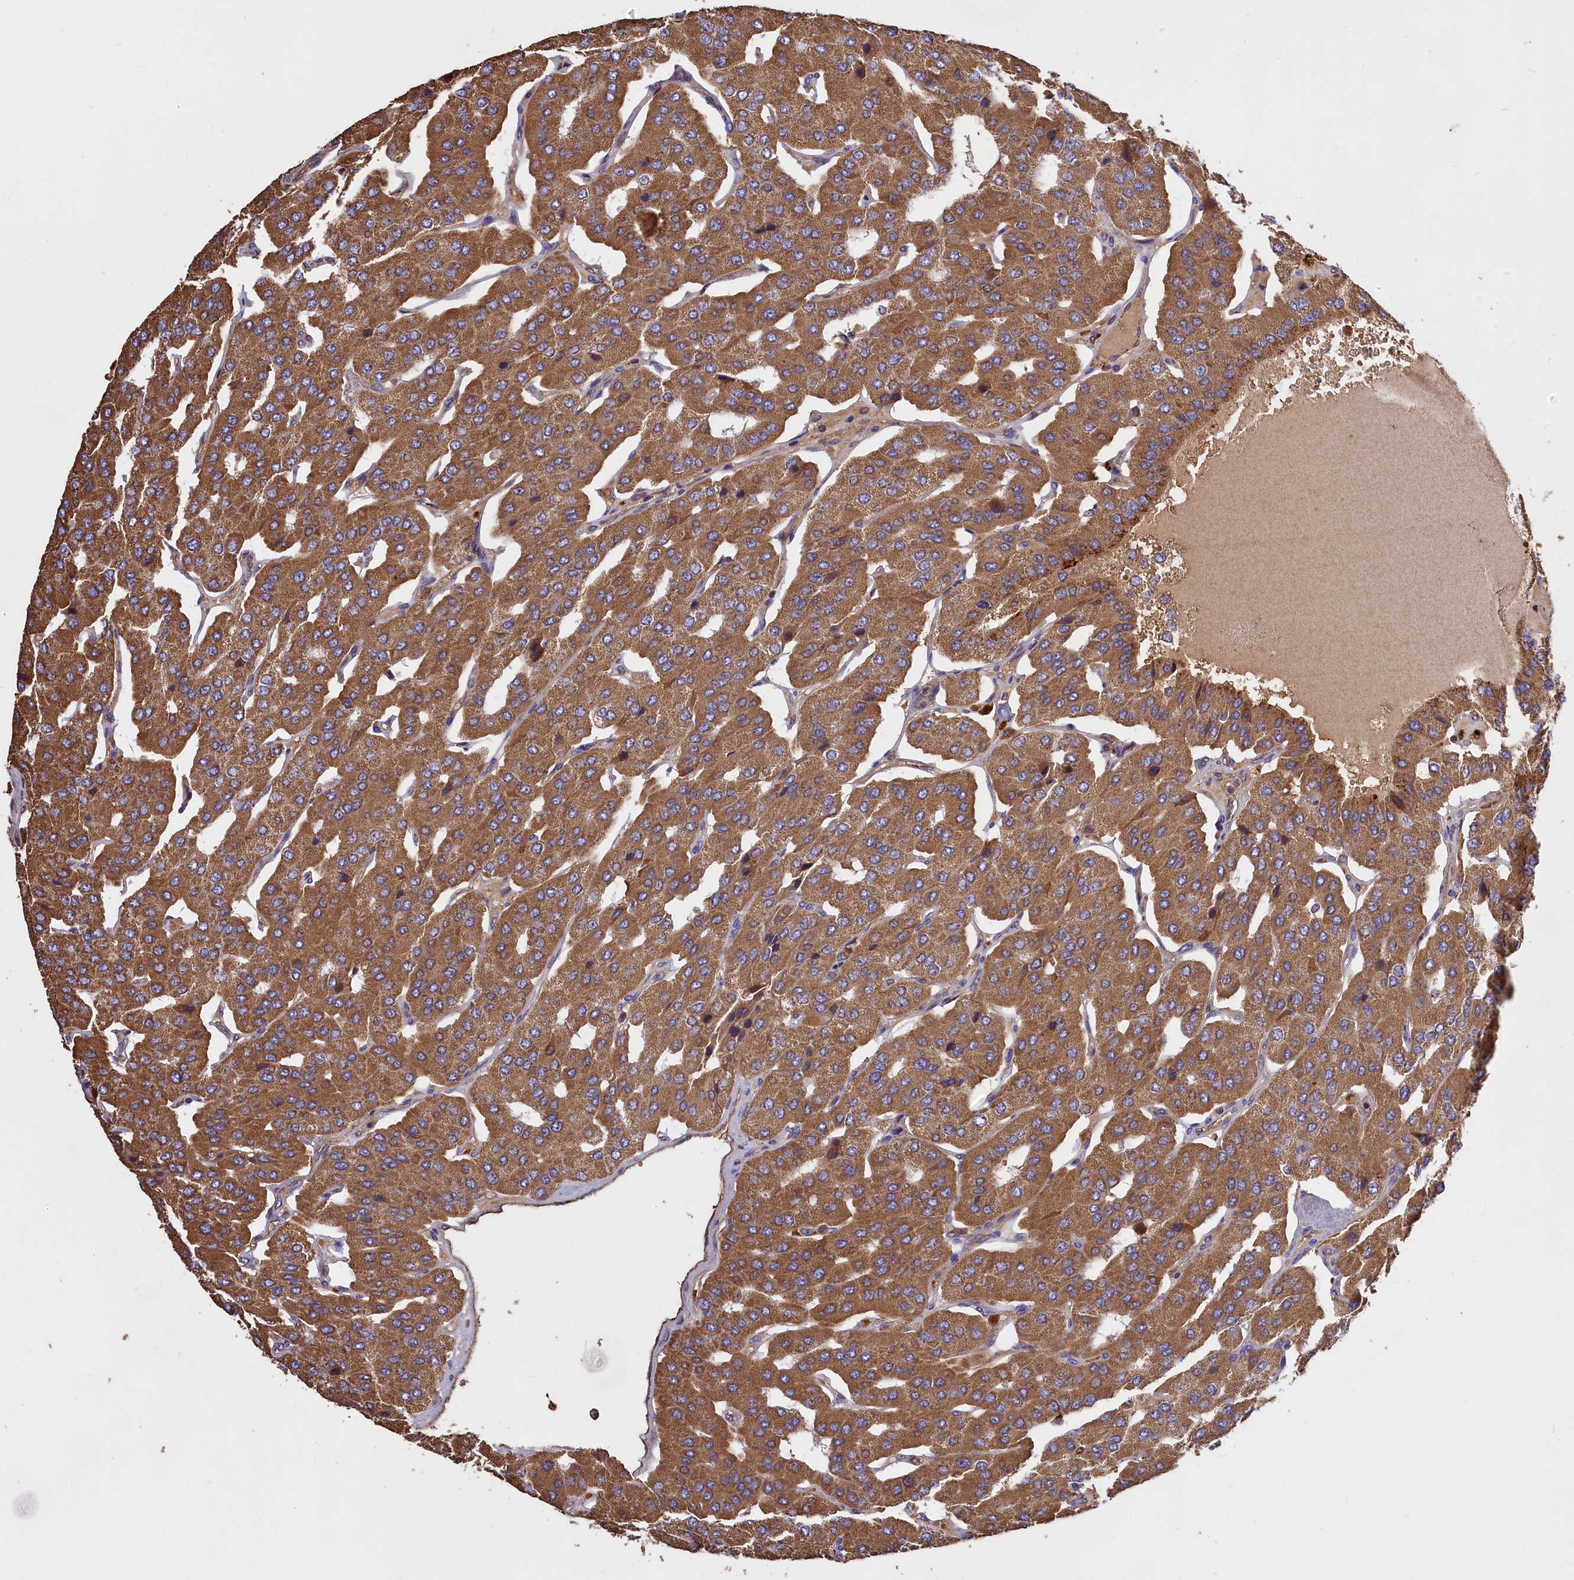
{"staining": {"intensity": "moderate", "quantity": "25%-75%", "location": "cytoplasmic/membranous"}, "tissue": "parathyroid gland", "cell_type": "Glandular cells", "image_type": "normal", "snomed": [{"axis": "morphology", "description": "Normal tissue, NOS"}, {"axis": "morphology", "description": "Adenoma, NOS"}, {"axis": "topography", "description": "Parathyroid gland"}], "caption": "A histopathology image of parathyroid gland stained for a protein demonstrates moderate cytoplasmic/membranous brown staining in glandular cells.", "gene": "CLRN2", "patient": {"sex": "female", "age": 86}}